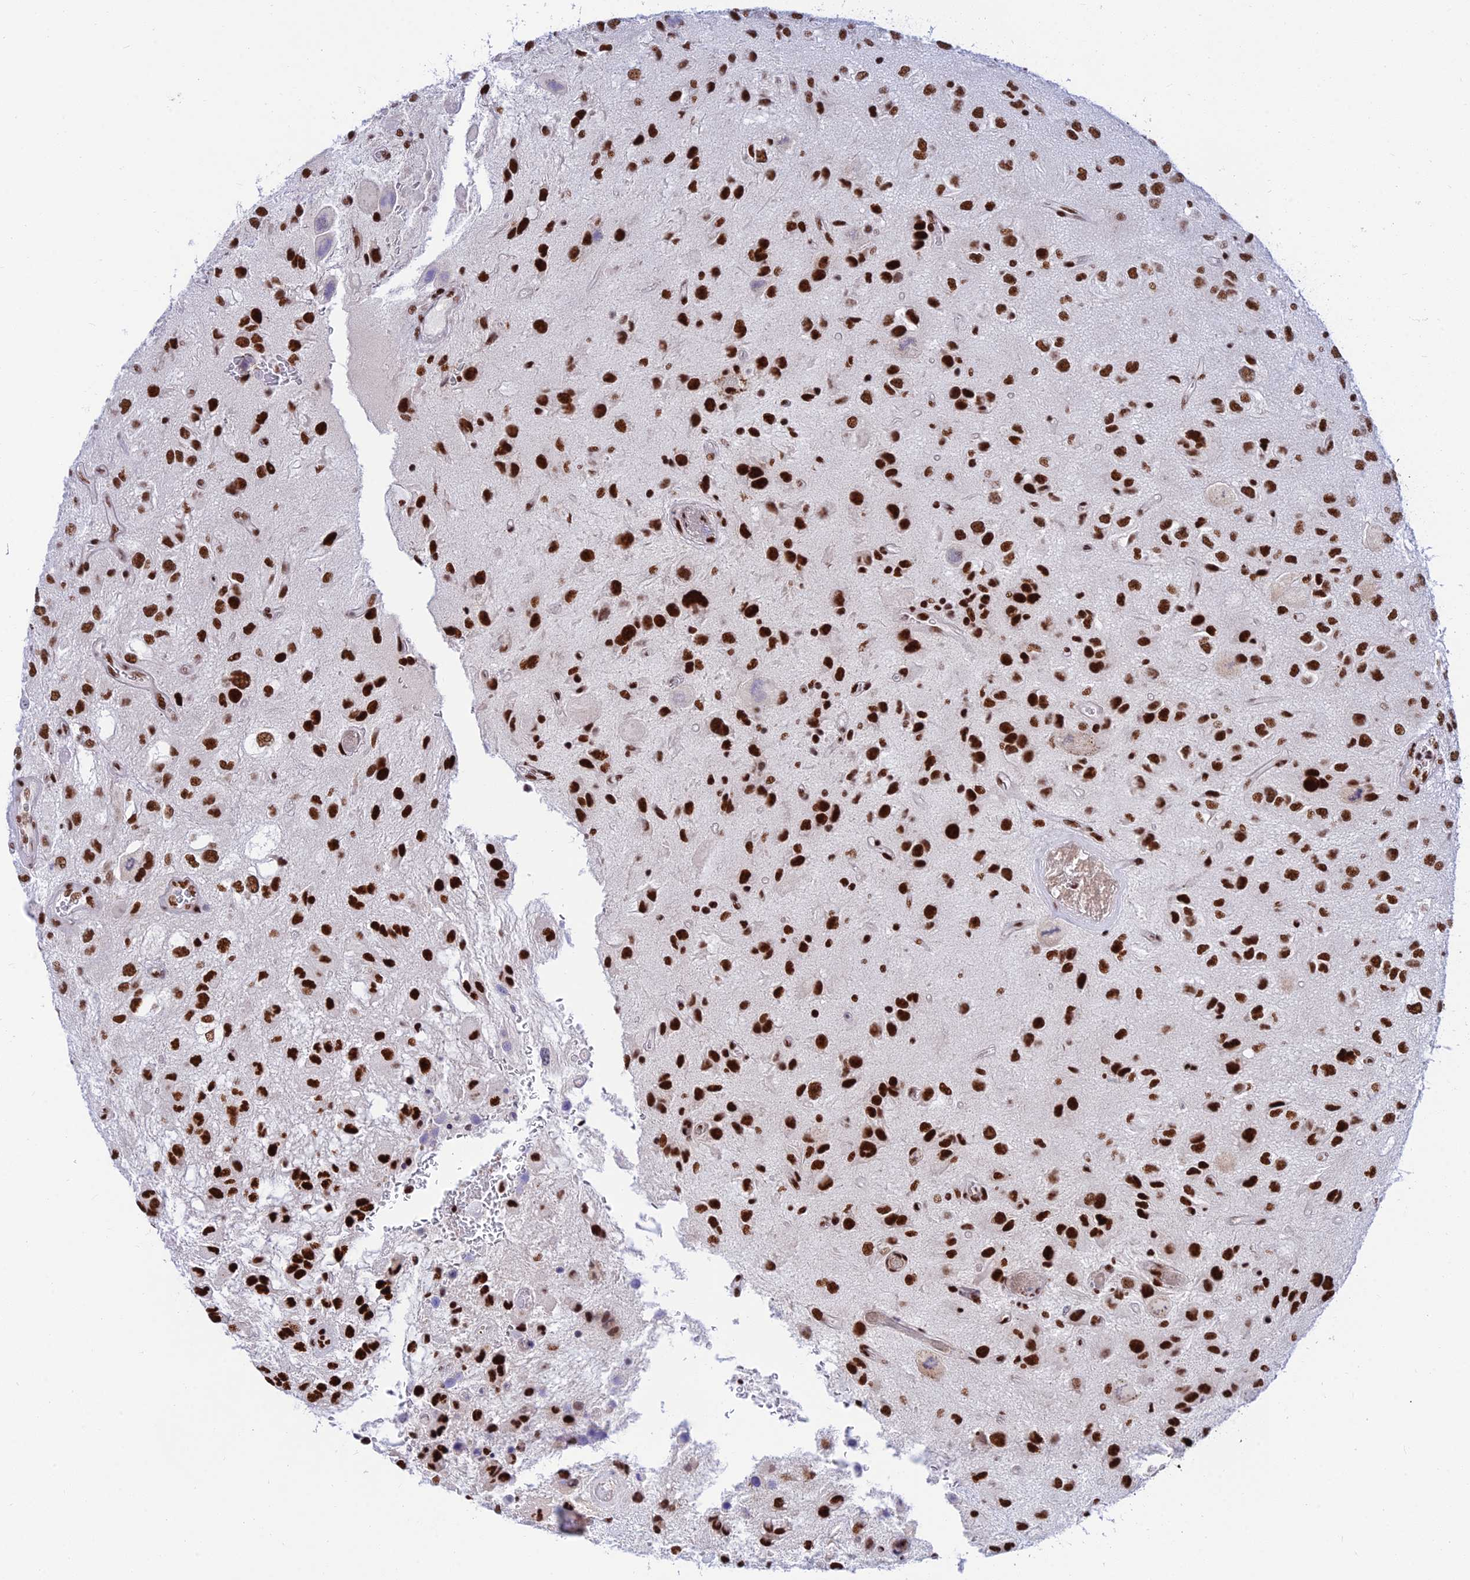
{"staining": {"intensity": "strong", "quantity": ">75%", "location": "nuclear"}, "tissue": "glioma", "cell_type": "Tumor cells", "image_type": "cancer", "snomed": [{"axis": "morphology", "description": "Glioma, malignant, Low grade"}, {"axis": "topography", "description": "Brain"}], "caption": "Protein staining of low-grade glioma (malignant) tissue demonstrates strong nuclear expression in about >75% of tumor cells.", "gene": "USP22", "patient": {"sex": "male", "age": 66}}